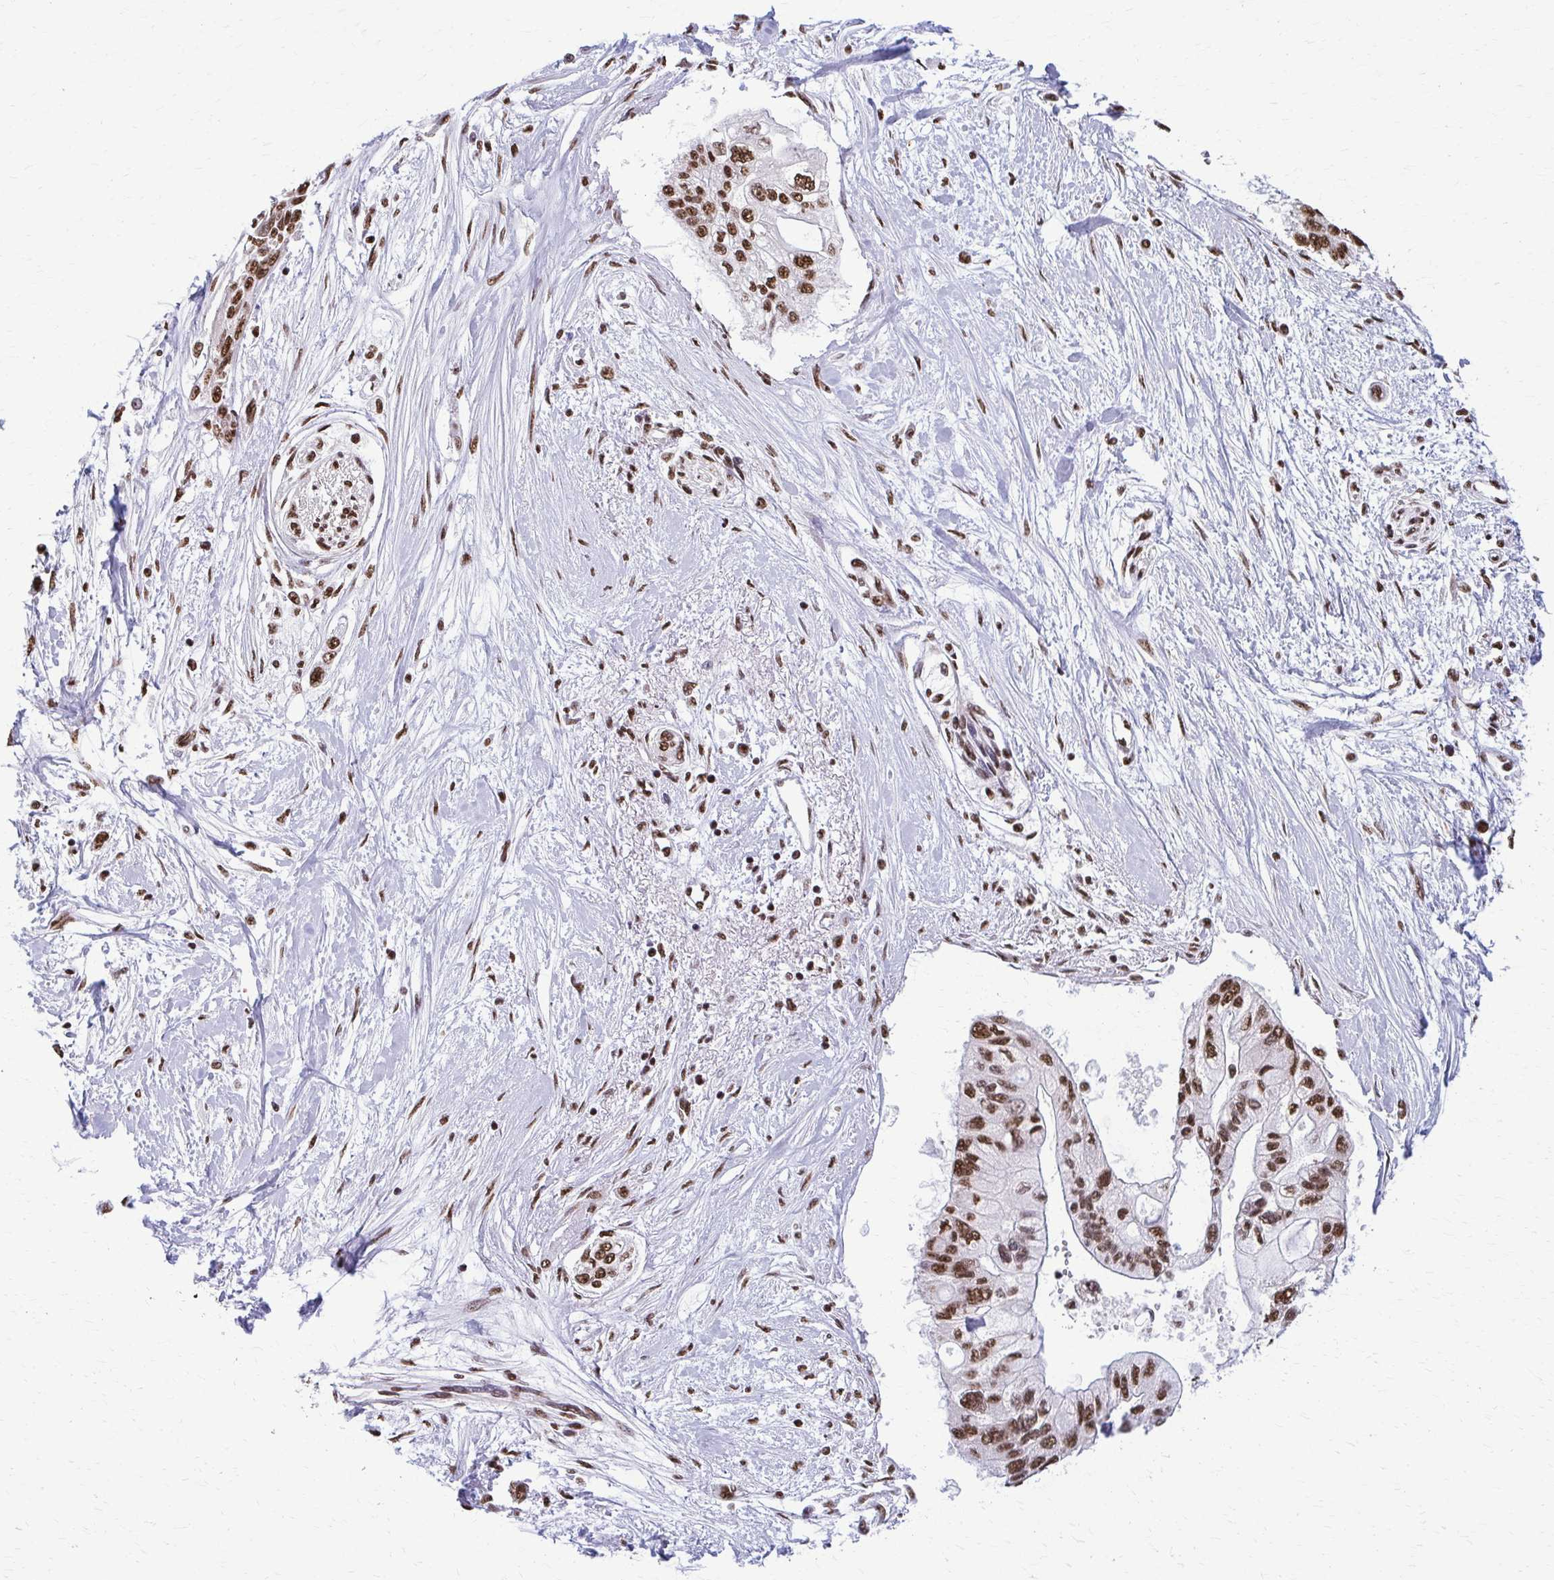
{"staining": {"intensity": "moderate", "quantity": ">75%", "location": "nuclear"}, "tissue": "pancreatic cancer", "cell_type": "Tumor cells", "image_type": "cancer", "snomed": [{"axis": "morphology", "description": "Adenocarcinoma, NOS"}, {"axis": "topography", "description": "Pancreas"}], "caption": "Immunohistochemical staining of pancreatic cancer (adenocarcinoma) shows moderate nuclear protein expression in approximately >75% of tumor cells.", "gene": "SNRPA", "patient": {"sex": "female", "age": 77}}